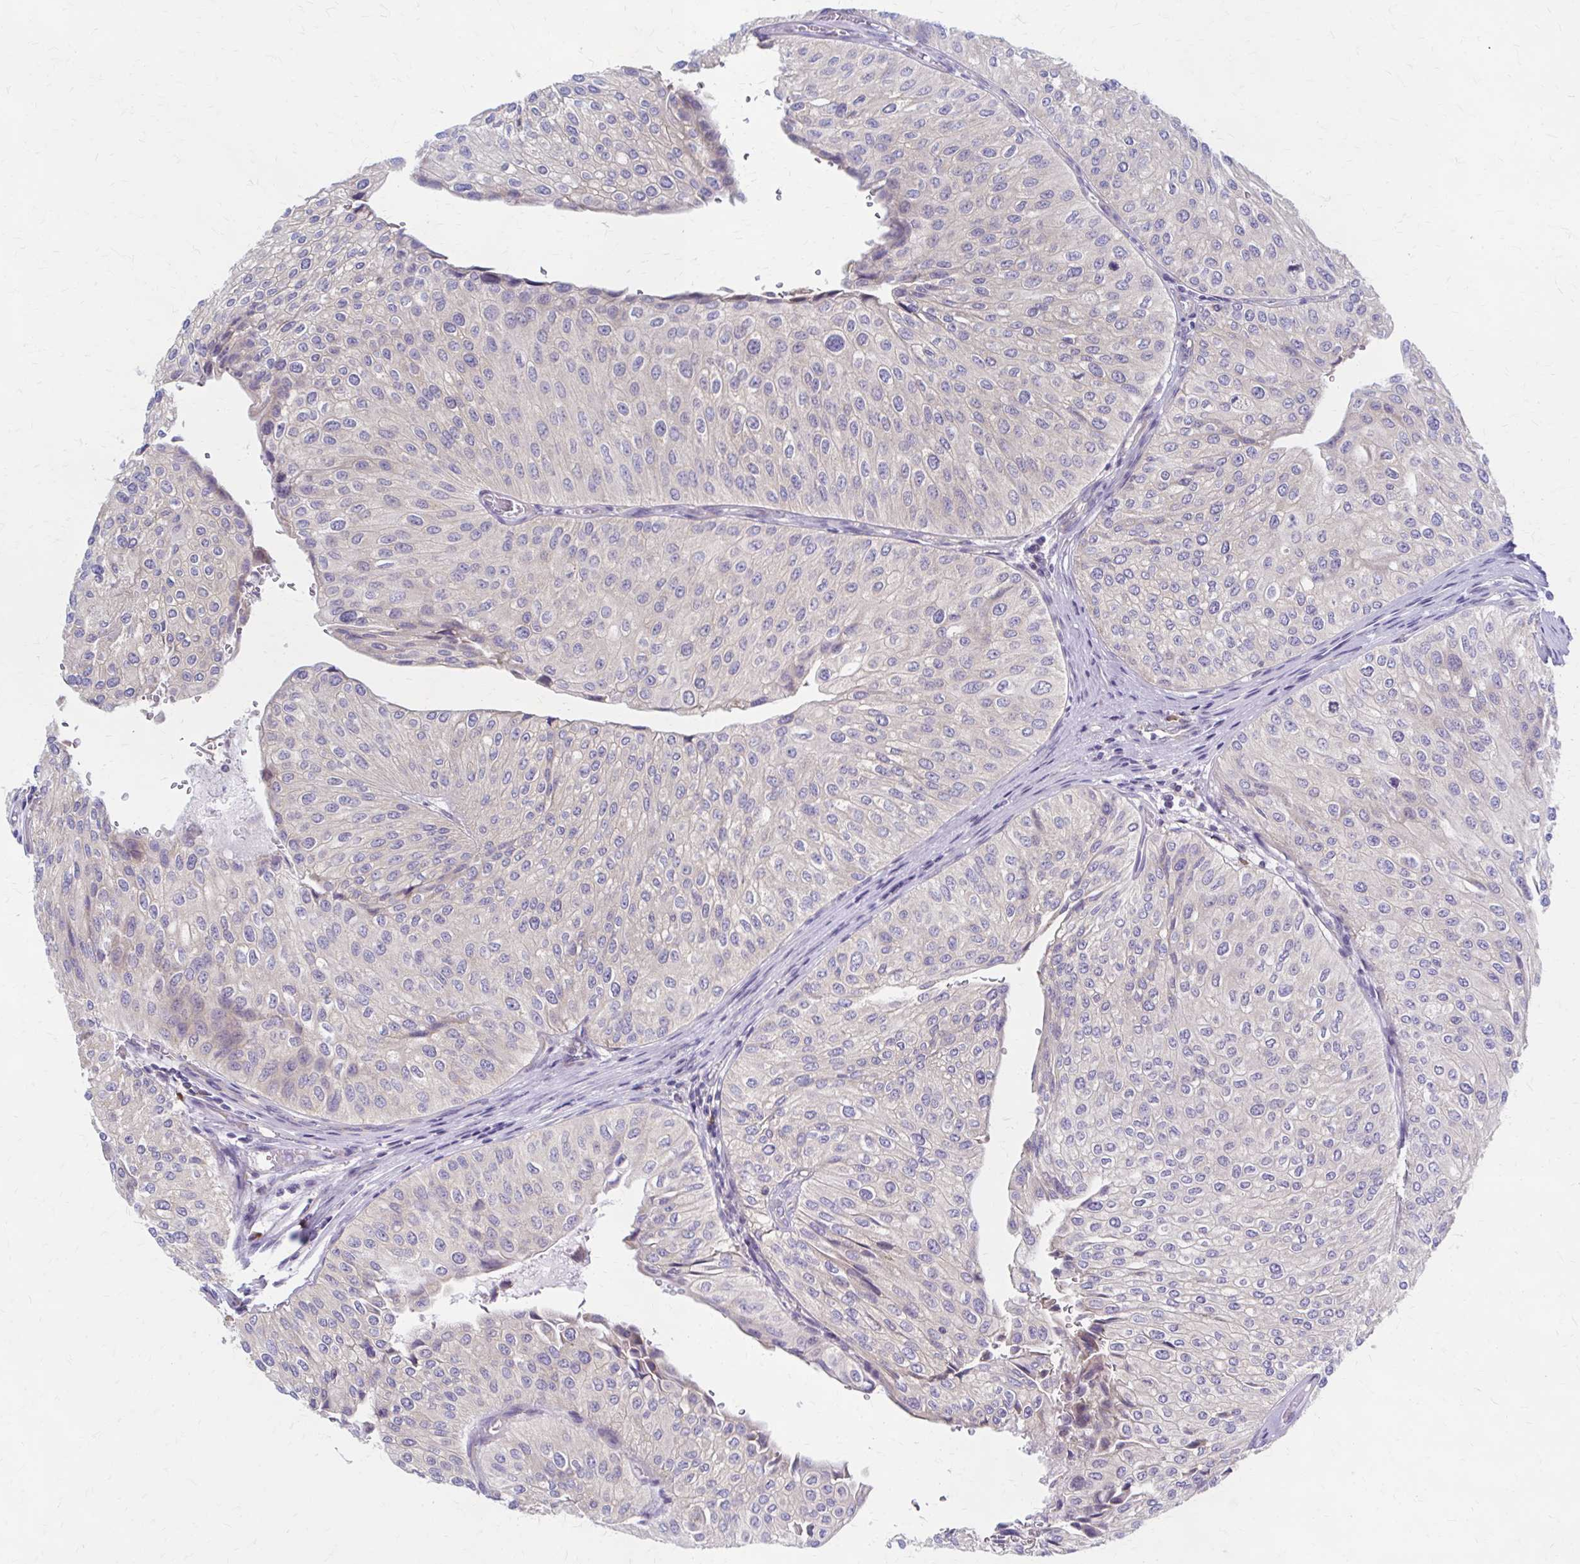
{"staining": {"intensity": "negative", "quantity": "none", "location": "none"}, "tissue": "urothelial cancer", "cell_type": "Tumor cells", "image_type": "cancer", "snomed": [{"axis": "morphology", "description": "Urothelial carcinoma, NOS"}, {"axis": "topography", "description": "Urinary bladder"}], "caption": "This is an IHC histopathology image of human urothelial cancer. There is no expression in tumor cells.", "gene": "RPL27A", "patient": {"sex": "male", "age": 67}}